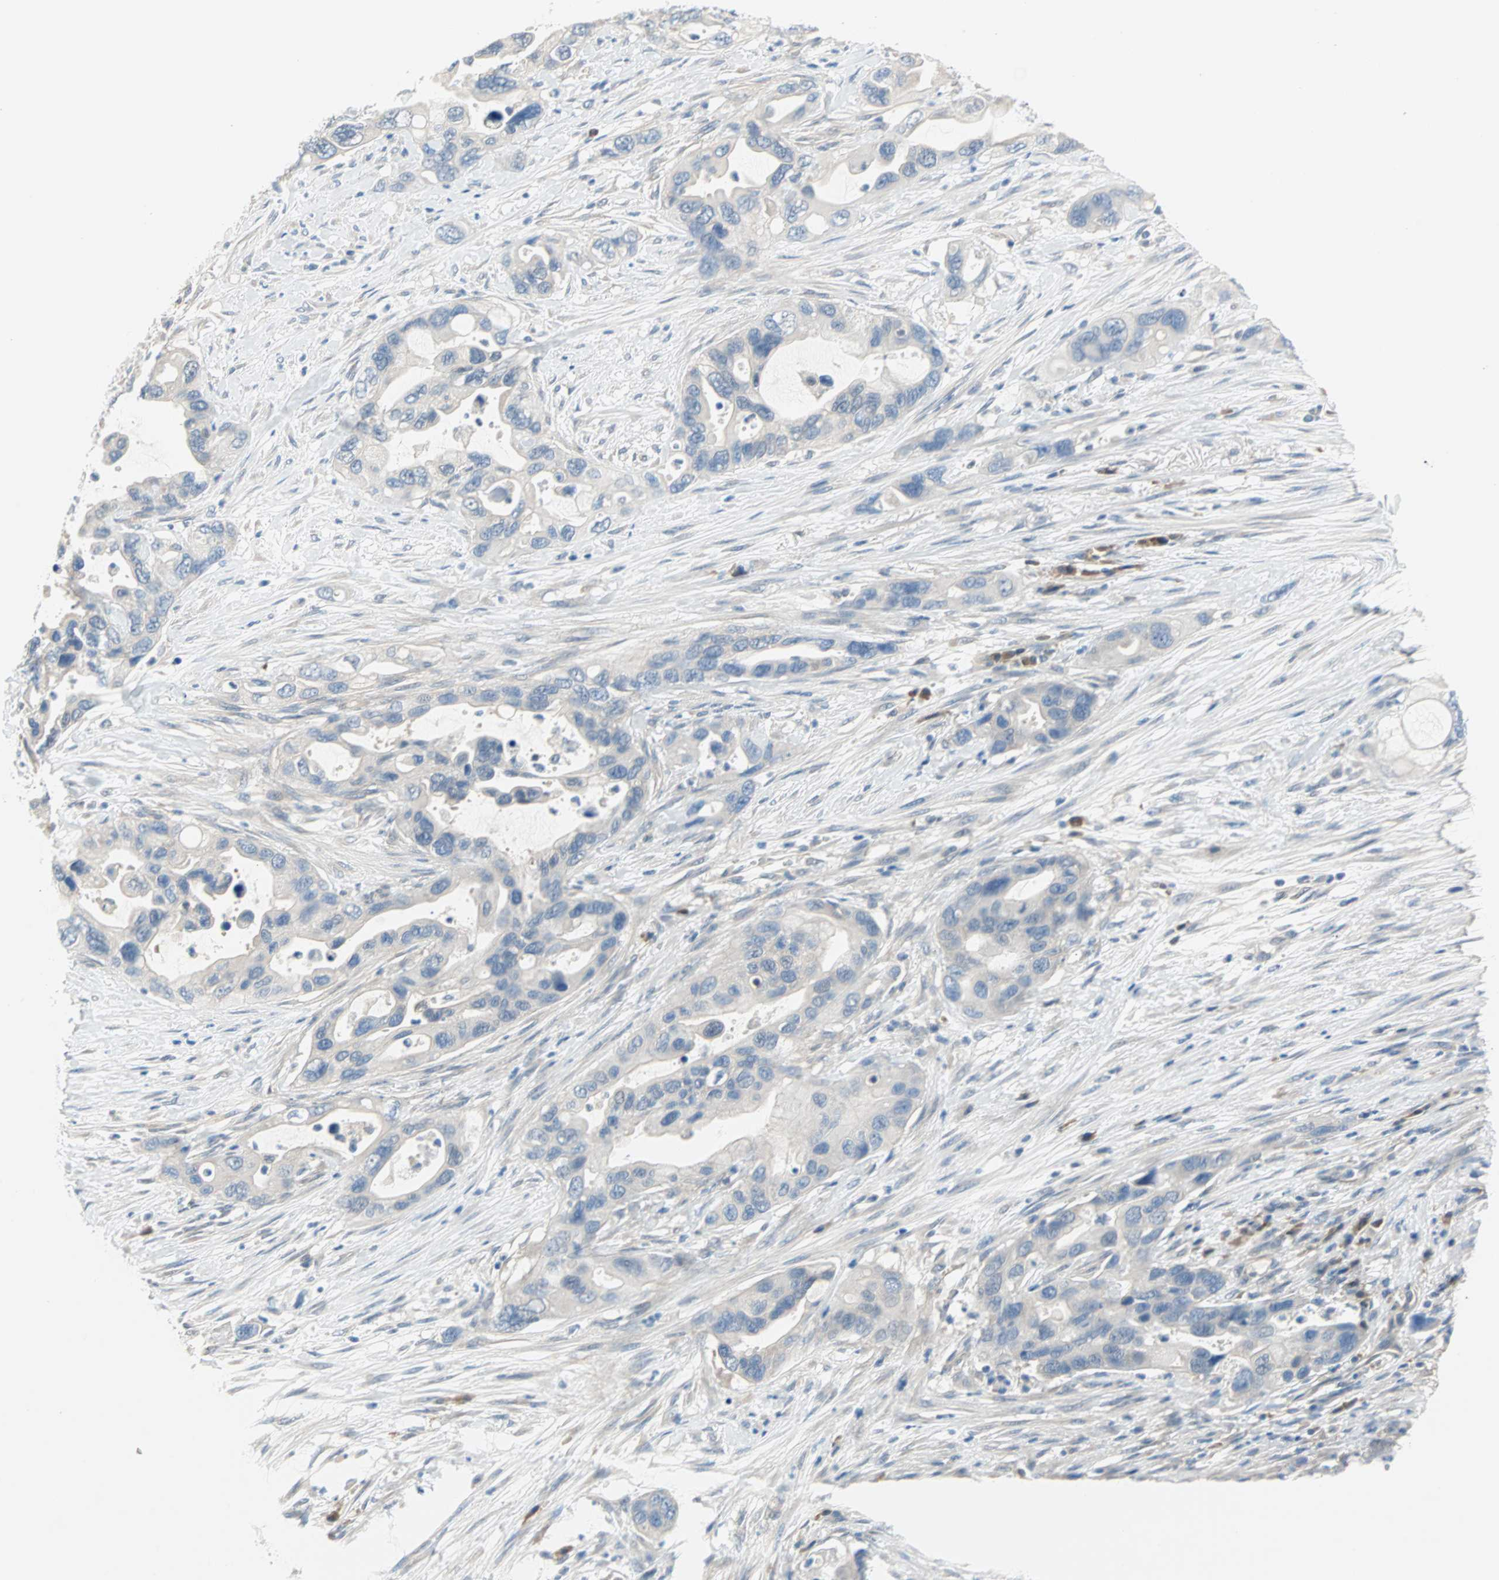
{"staining": {"intensity": "weak", "quantity": "<25%", "location": "cytoplasmic/membranous"}, "tissue": "pancreatic cancer", "cell_type": "Tumor cells", "image_type": "cancer", "snomed": [{"axis": "morphology", "description": "Adenocarcinoma, NOS"}, {"axis": "topography", "description": "Pancreas"}], "caption": "Image shows no significant protein expression in tumor cells of adenocarcinoma (pancreatic).", "gene": "MPI", "patient": {"sex": "female", "age": 71}}